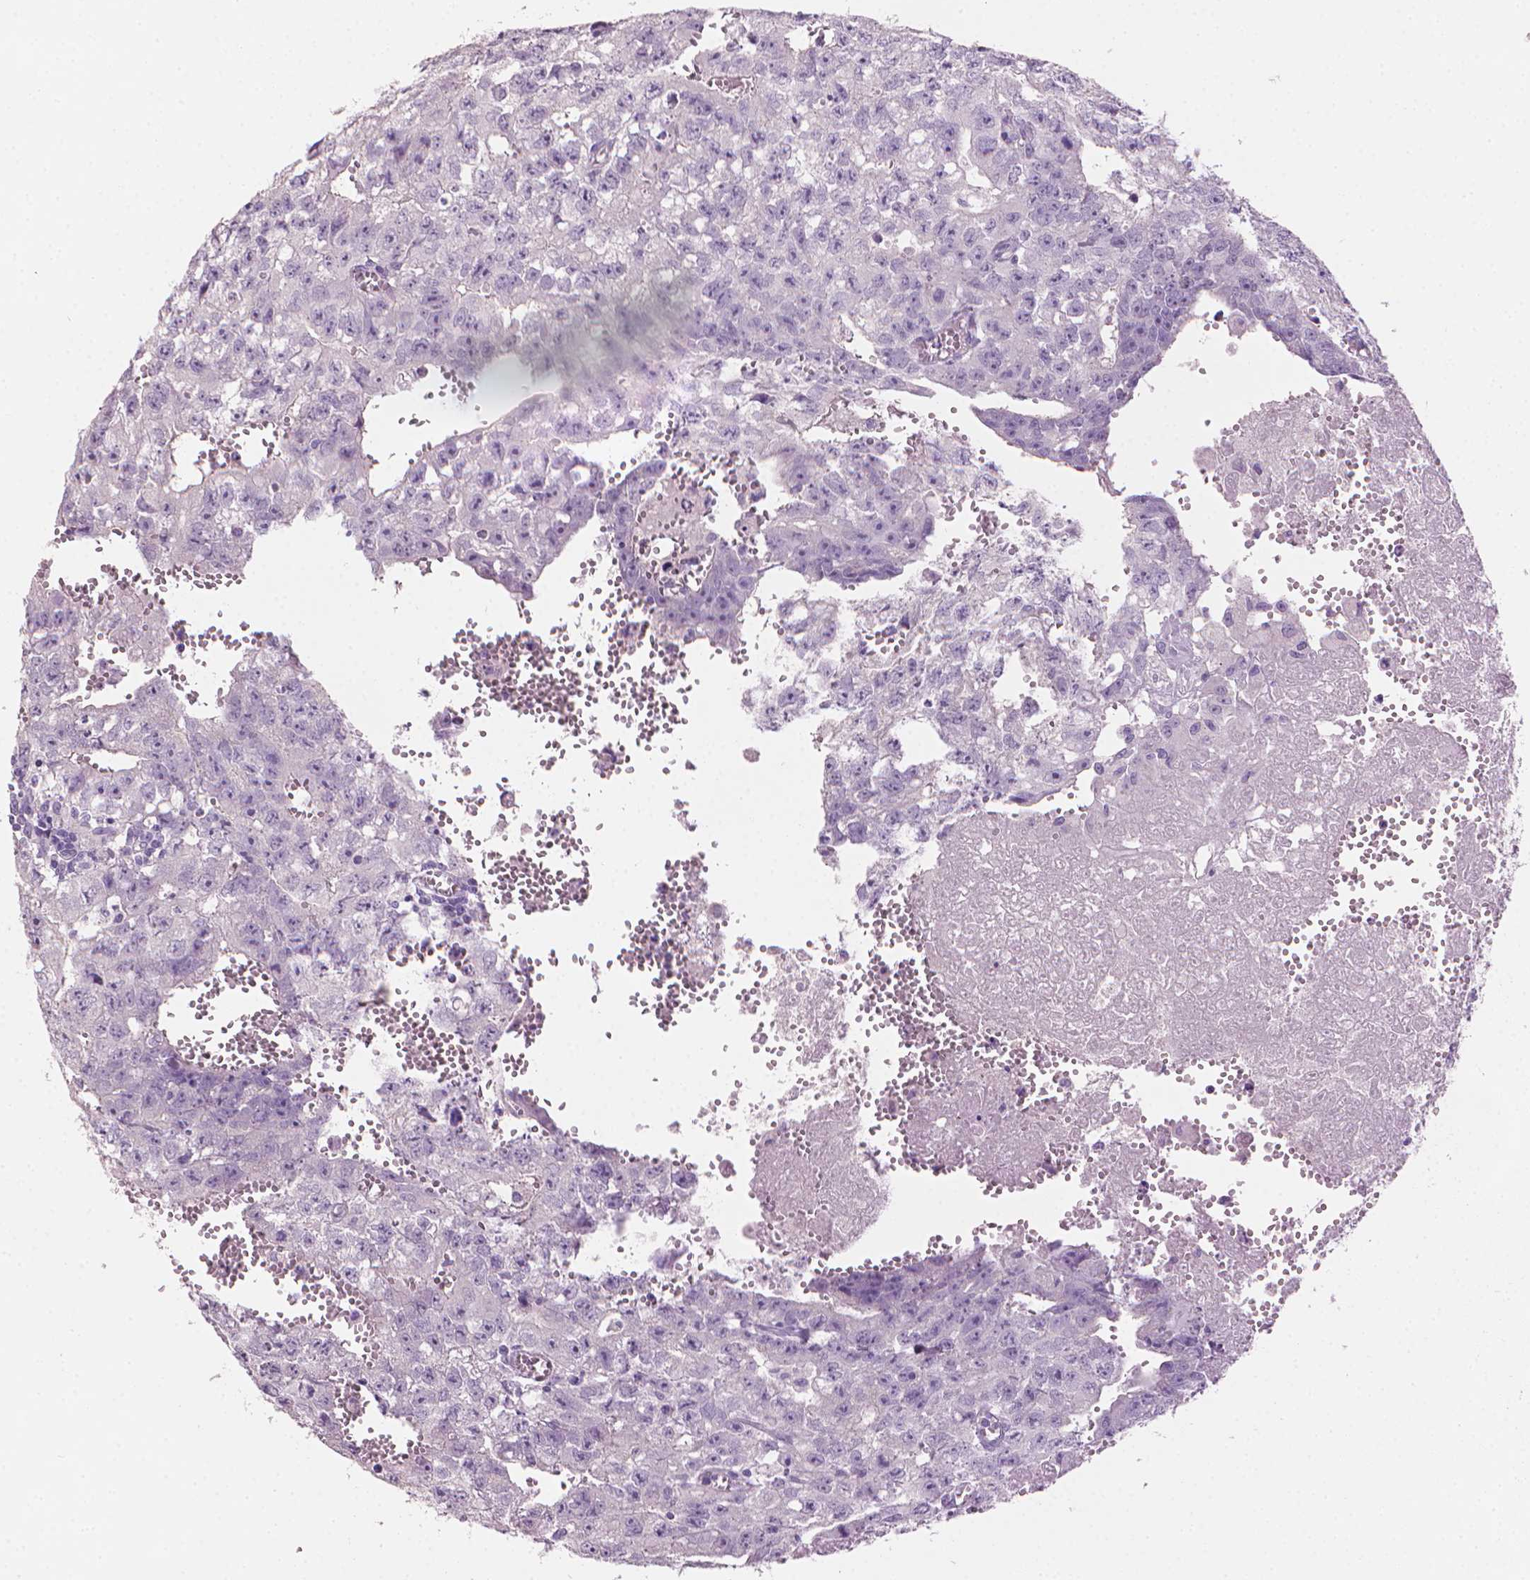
{"staining": {"intensity": "negative", "quantity": "none", "location": "none"}, "tissue": "testis cancer", "cell_type": "Tumor cells", "image_type": "cancer", "snomed": [{"axis": "morphology", "description": "Carcinoma, Embryonal, NOS"}, {"axis": "morphology", "description": "Teratoma, malignant, NOS"}, {"axis": "topography", "description": "Testis"}], "caption": "An IHC histopathology image of testis cancer (malignant teratoma) is shown. There is no staining in tumor cells of testis cancer (malignant teratoma).", "gene": "MLANA", "patient": {"sex": "male", "age": 24}}